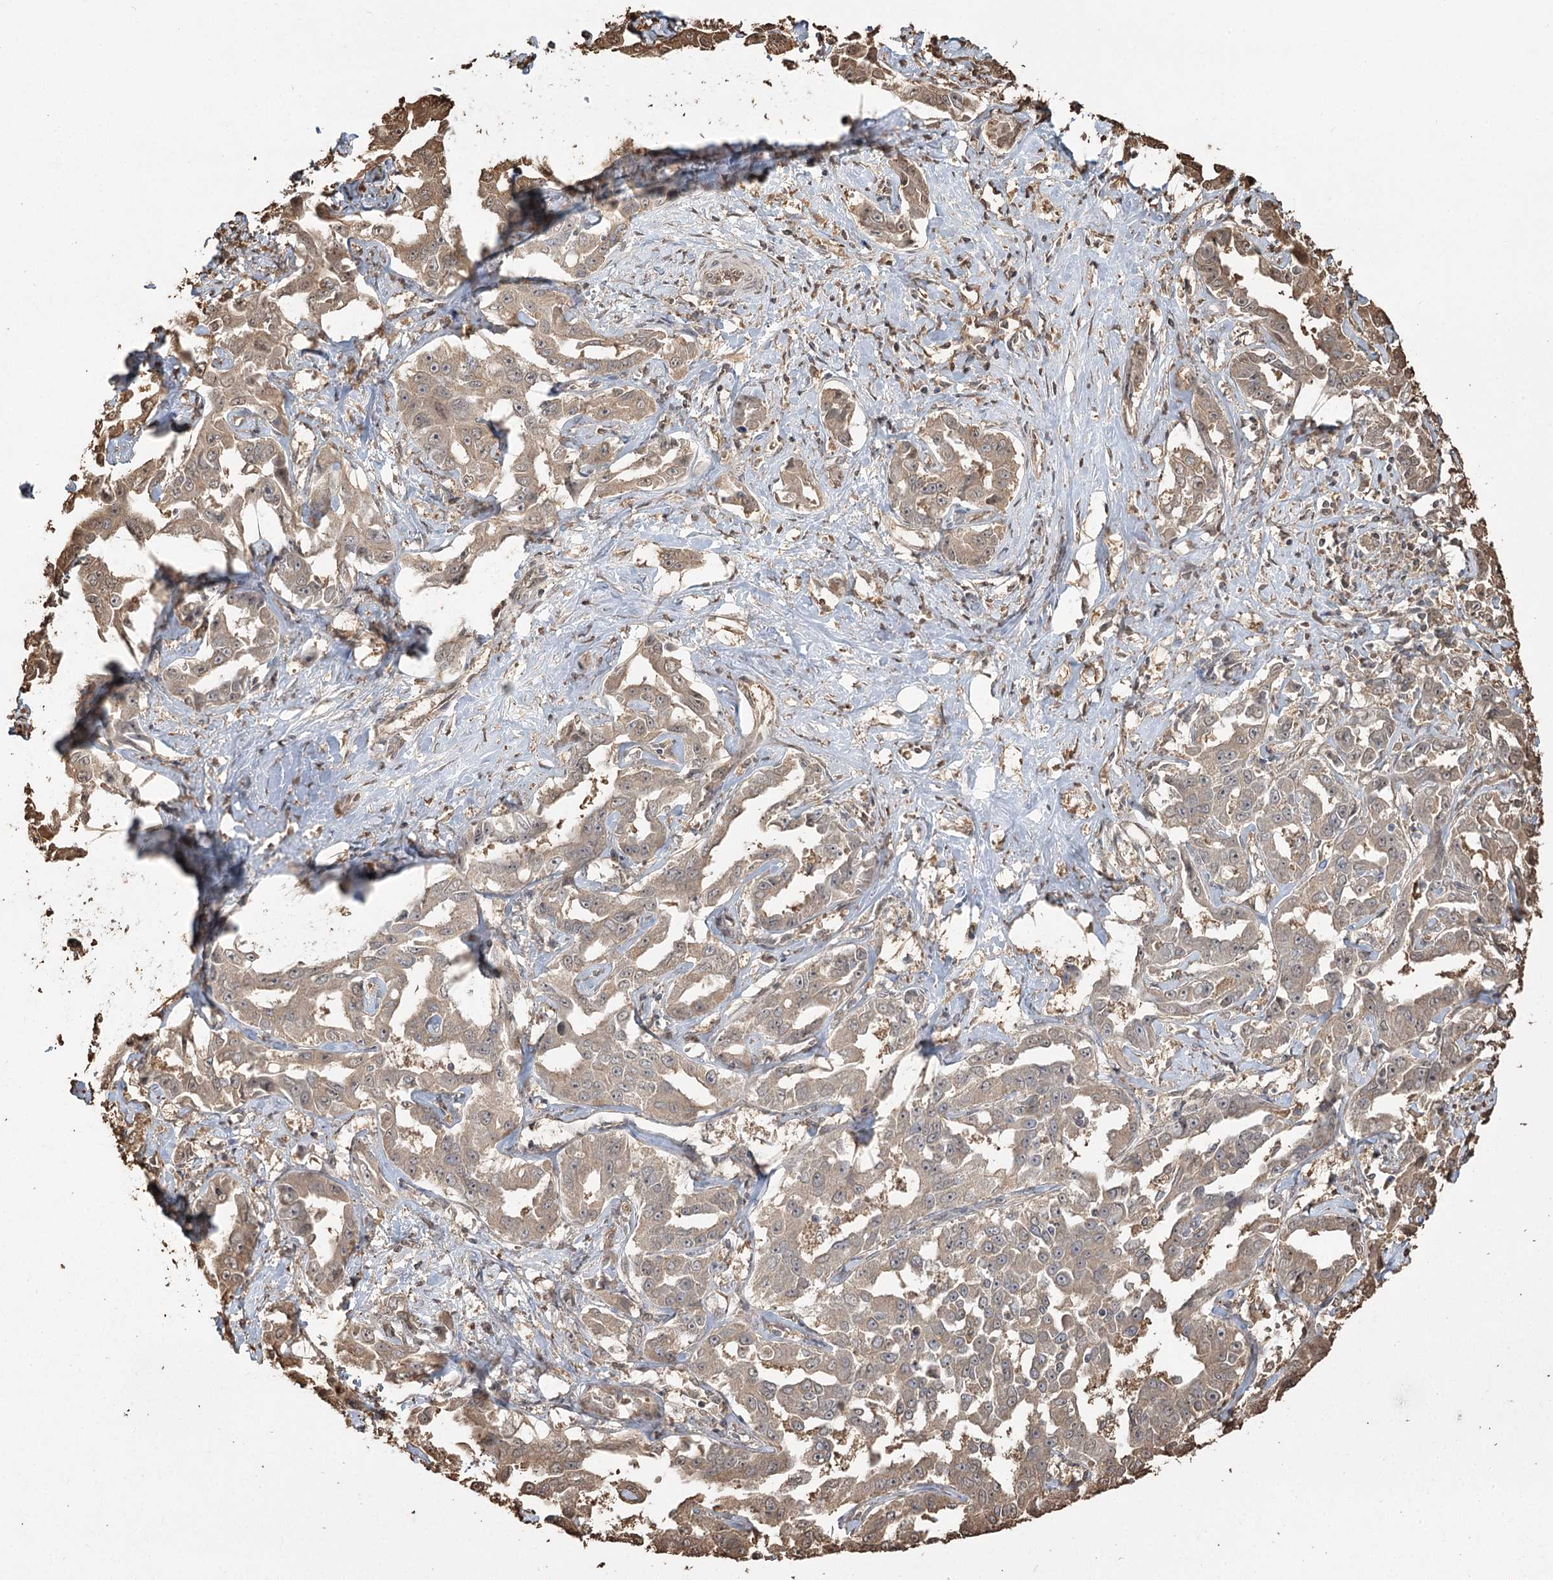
{"staining": {"intensity": "weak", "quantity": "25%-75%", "location": "cytoplasmic/membranous"}, "tissue": "liver cancer", "cell_type": "Tumor cells", "image_type": "cancer", "snomed": [{"axis": "morphology", "description": "Cholangiocarcinoma"}, {"axis": "topography", "description": "Liver"}], "caption": "Immunohistochemistry photomicrograph of human liver cholangiocarcinoma stained for a protein (brown), which exhibits low levels of weak cytoplasmic/membranous expression in about 25%-75% of tumor cells.", "gene": "PLCH1", "patient": {"sex": "male", "age": 59}}